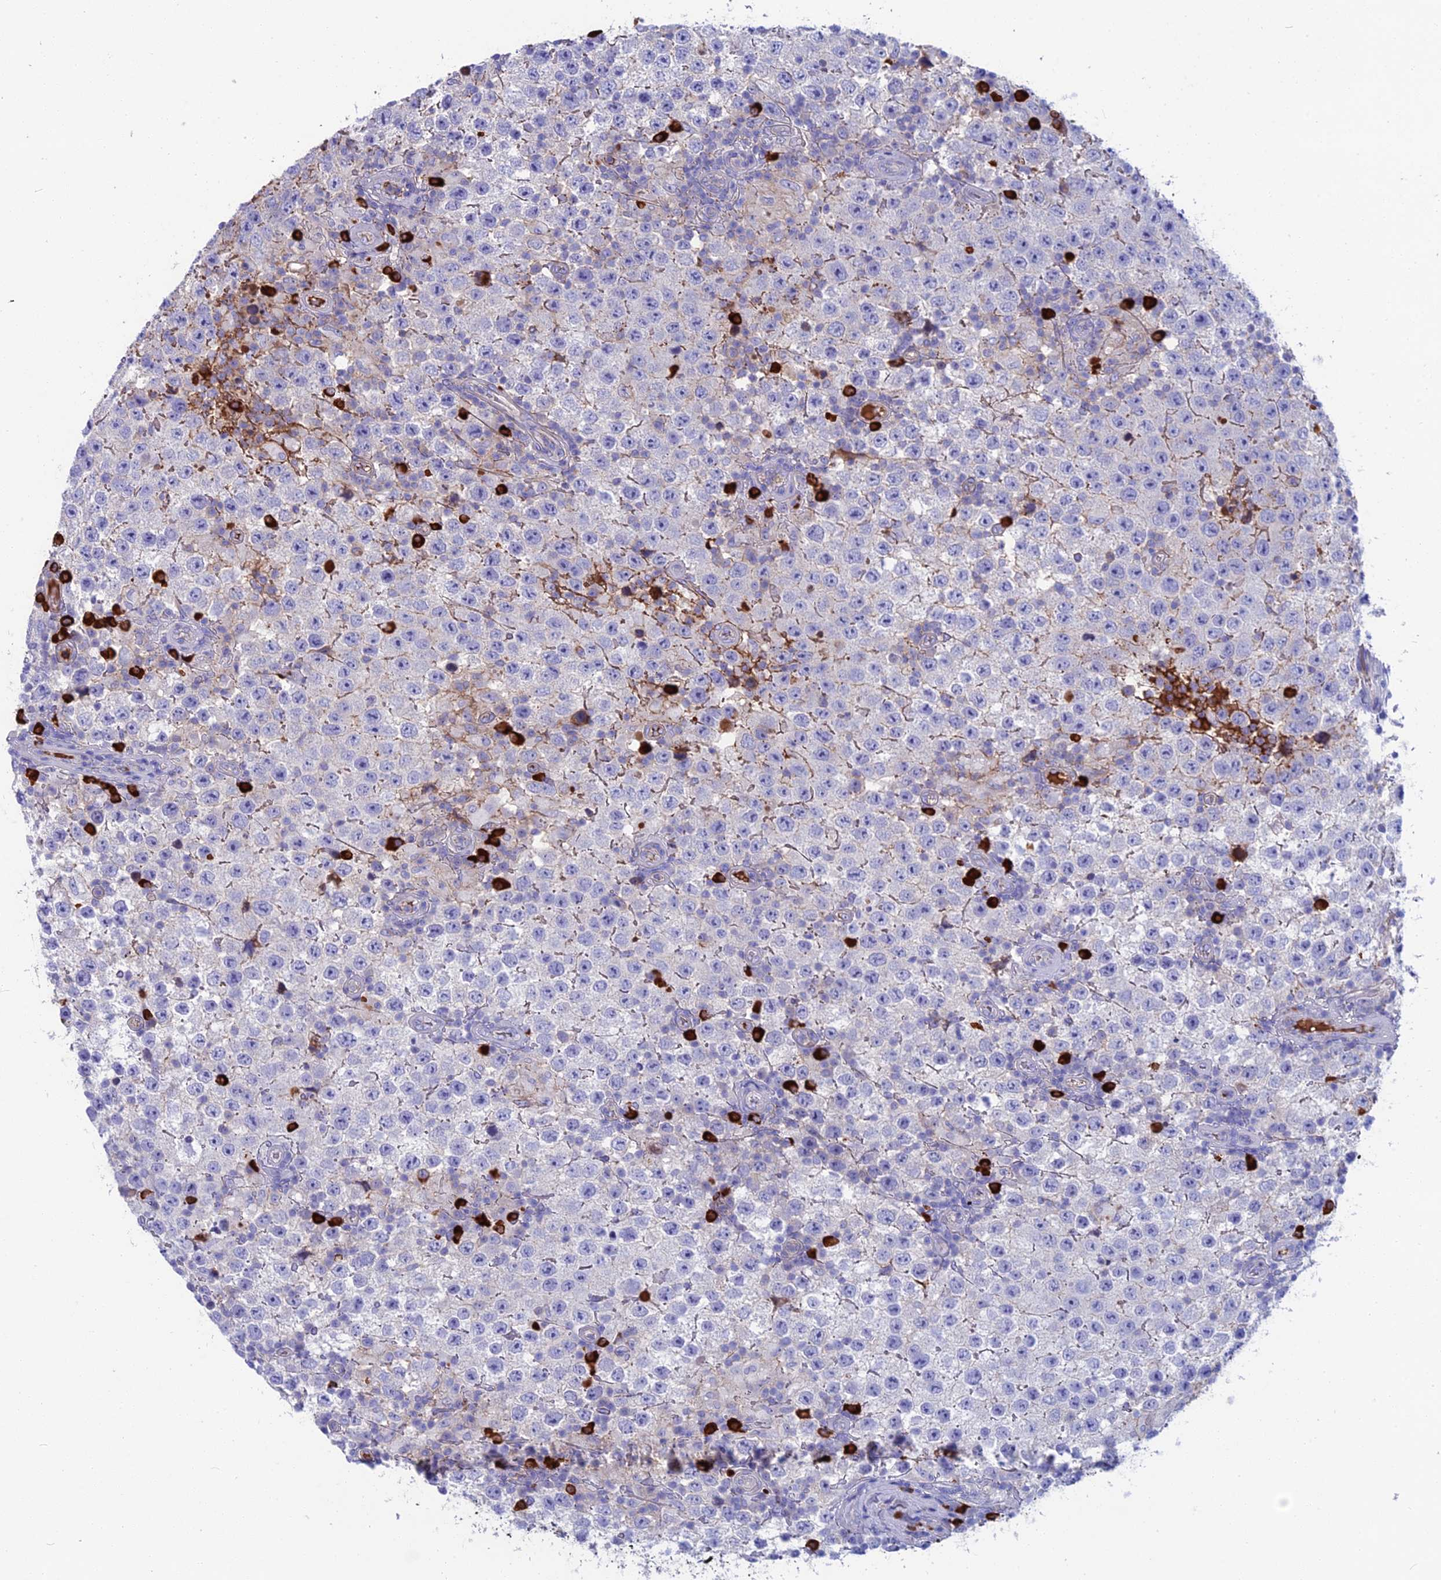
{"staining": {"intensity": "weak", "quantity": "25%-75%", "location": "cytoplasmic/membranous"}, "tissue": "testis cancer", "cell_type": "Tumor cells", "image_type": "cancer", "snomed": [{"axis": "morphology", "description": "Normal tissue, NOS"}, {"axis": "morphology", "description": "Urothelial carcinoma, High grade"}, {"axis": "morphology", "description": "Seminoma, NOS"}, {"axis": "morphology", "description": "Carcinoma, Embryonal, NOS"}, {"axis": "topography", "description": "Urinary bladder"}, {"axis": "topography", "description": "Testis"}], "caption": "Protein staining shows weak cytoplasmic/membranous staining in about 25%-75% of tumor cells in testis cancer (seminoma). The protein is stained brown, and the nuclei are stained in blue (DAB IHC with brightfield microscopy, high magnification).", "gene": "SNAP91", "patient": {"sex": "male", "age": 41}}